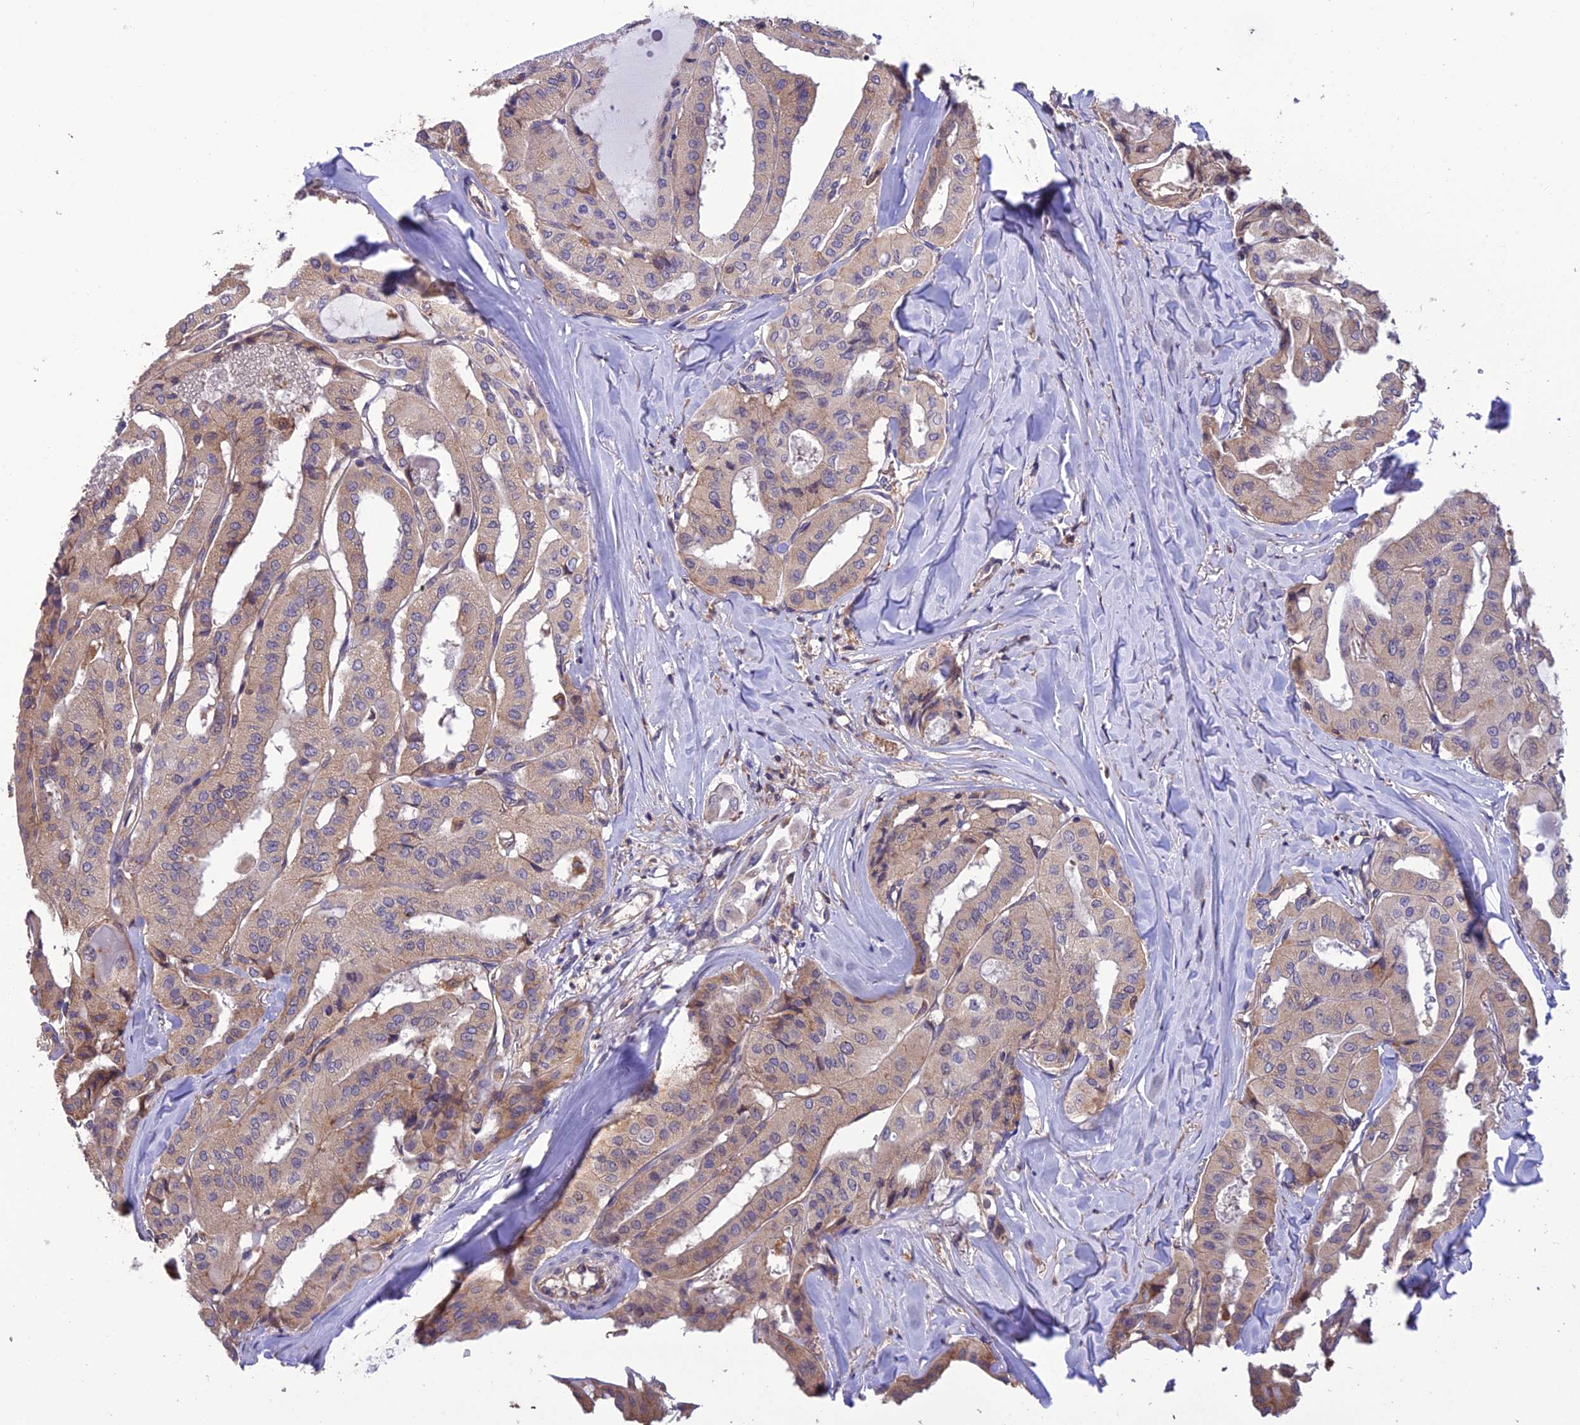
{"staining": {"intensity": "weak", "quantity": ">75%", "location": "cytoplasmic/membranous"}, "tissue": "thyroid cancer", "cell_type": "Tumor cells", "image_type": "cancer", "snomed": [{"axis": "morphology", "description": "Papillary adenocarcinoma, NOS"}, {"axis": "topography", "description": "Thyroid gland"}], "caption": "DAB immunohistochemical staining of human thyroid papillary adenocarcinoma shows weak cytoplasmic/membranous protein expression in about >75% of tumor cells.", "gene": "MIOS", "patient": {"sex": "female", "age": 59}}